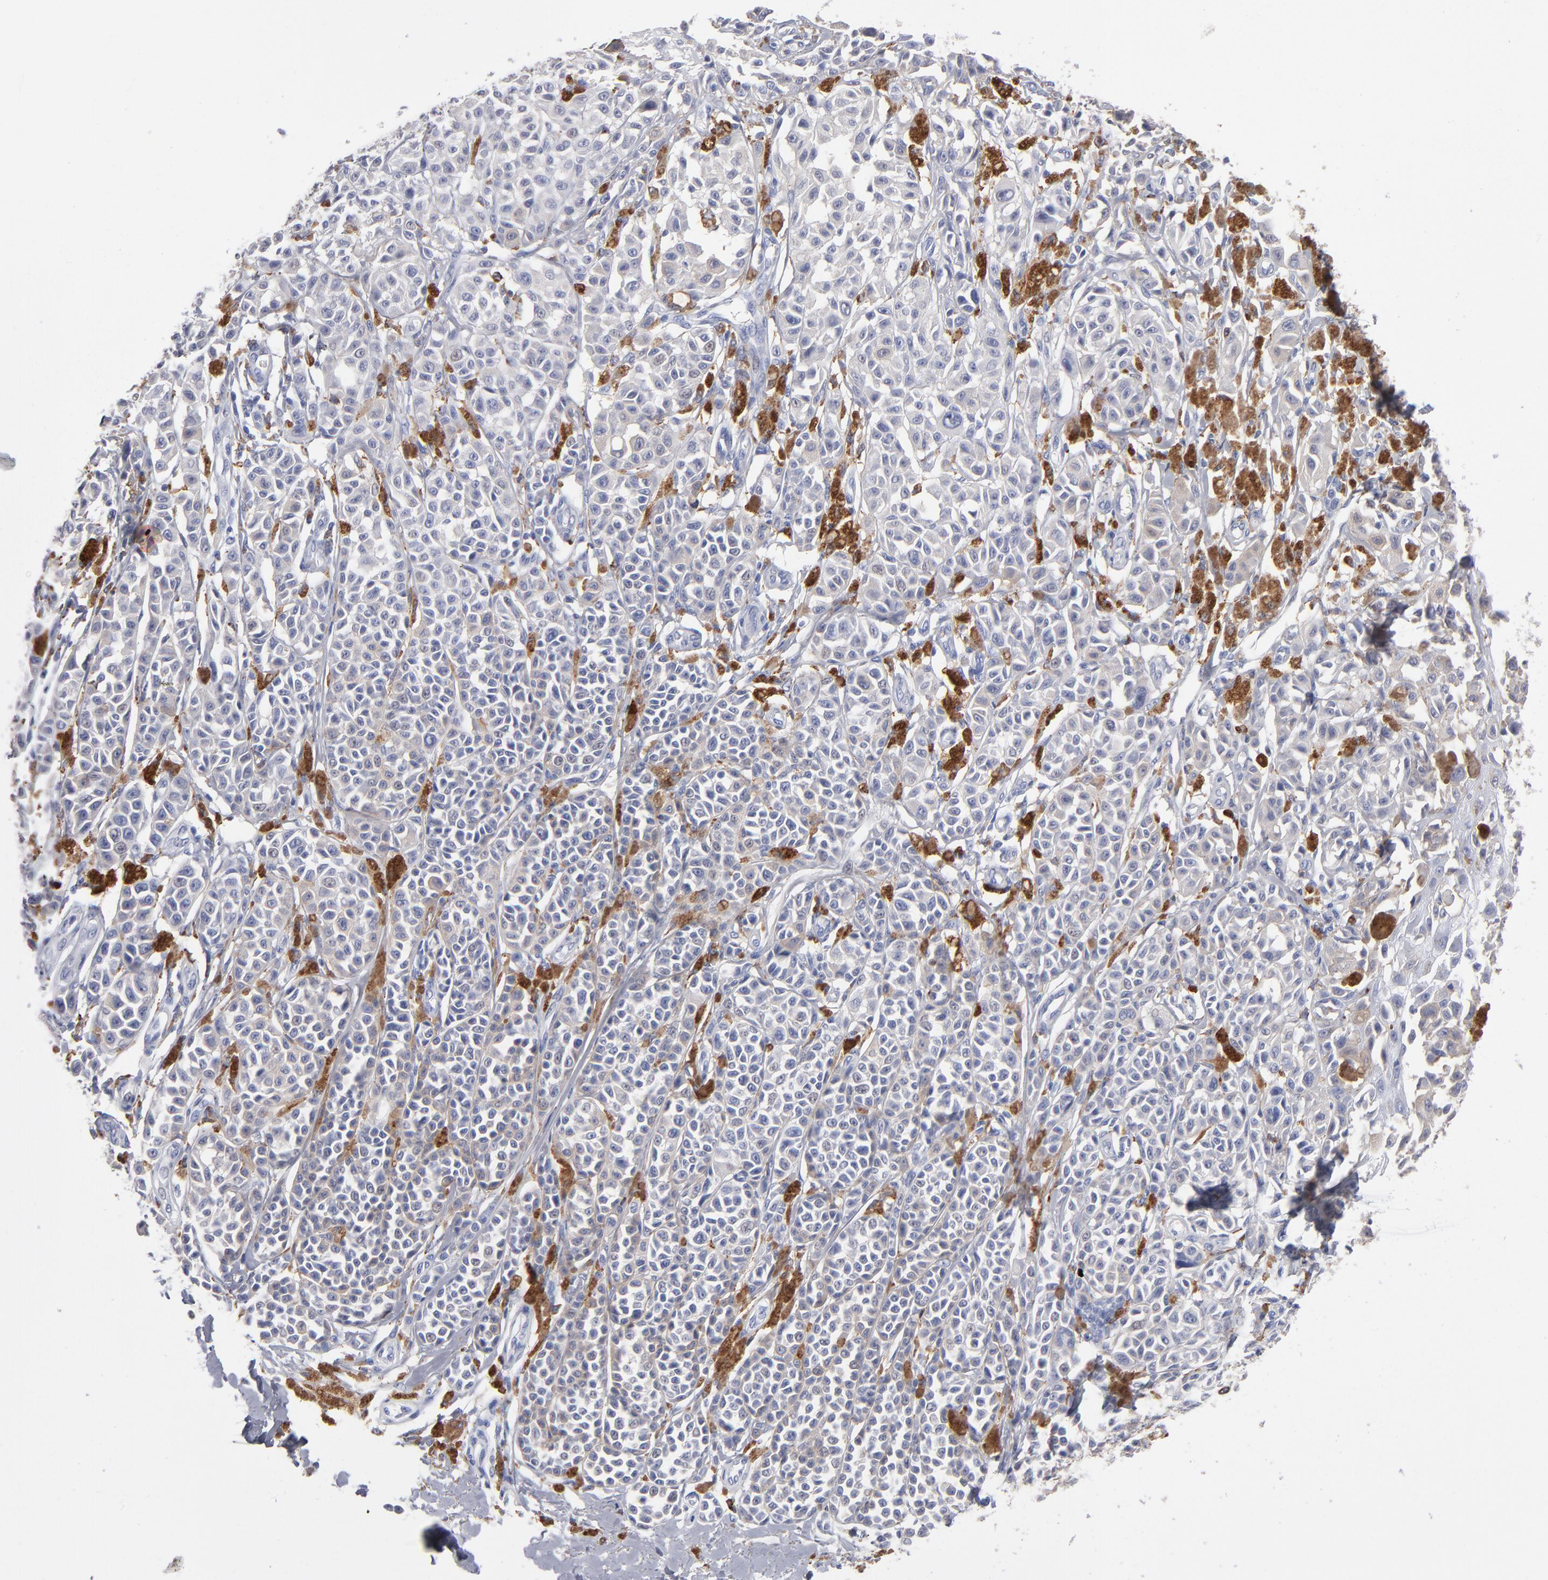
{"staining": {"intensity": "negative", "quantity": "none", "location": "none"}, "tissue": "melanoma", "cell_type": "Tumor cells", "image_type": "cancer", "snomed": [{"axis": "morphology", "description": "Malignant melanoma, NOS"}, {"axis": "topography", "description": "Skin"}], "caption": "A histopathology image of malignant melanoma stained for a protein displays no brown staining in tumor cells.", "gene": "CD180", "patient": {"sex": "female", "age": 38}}